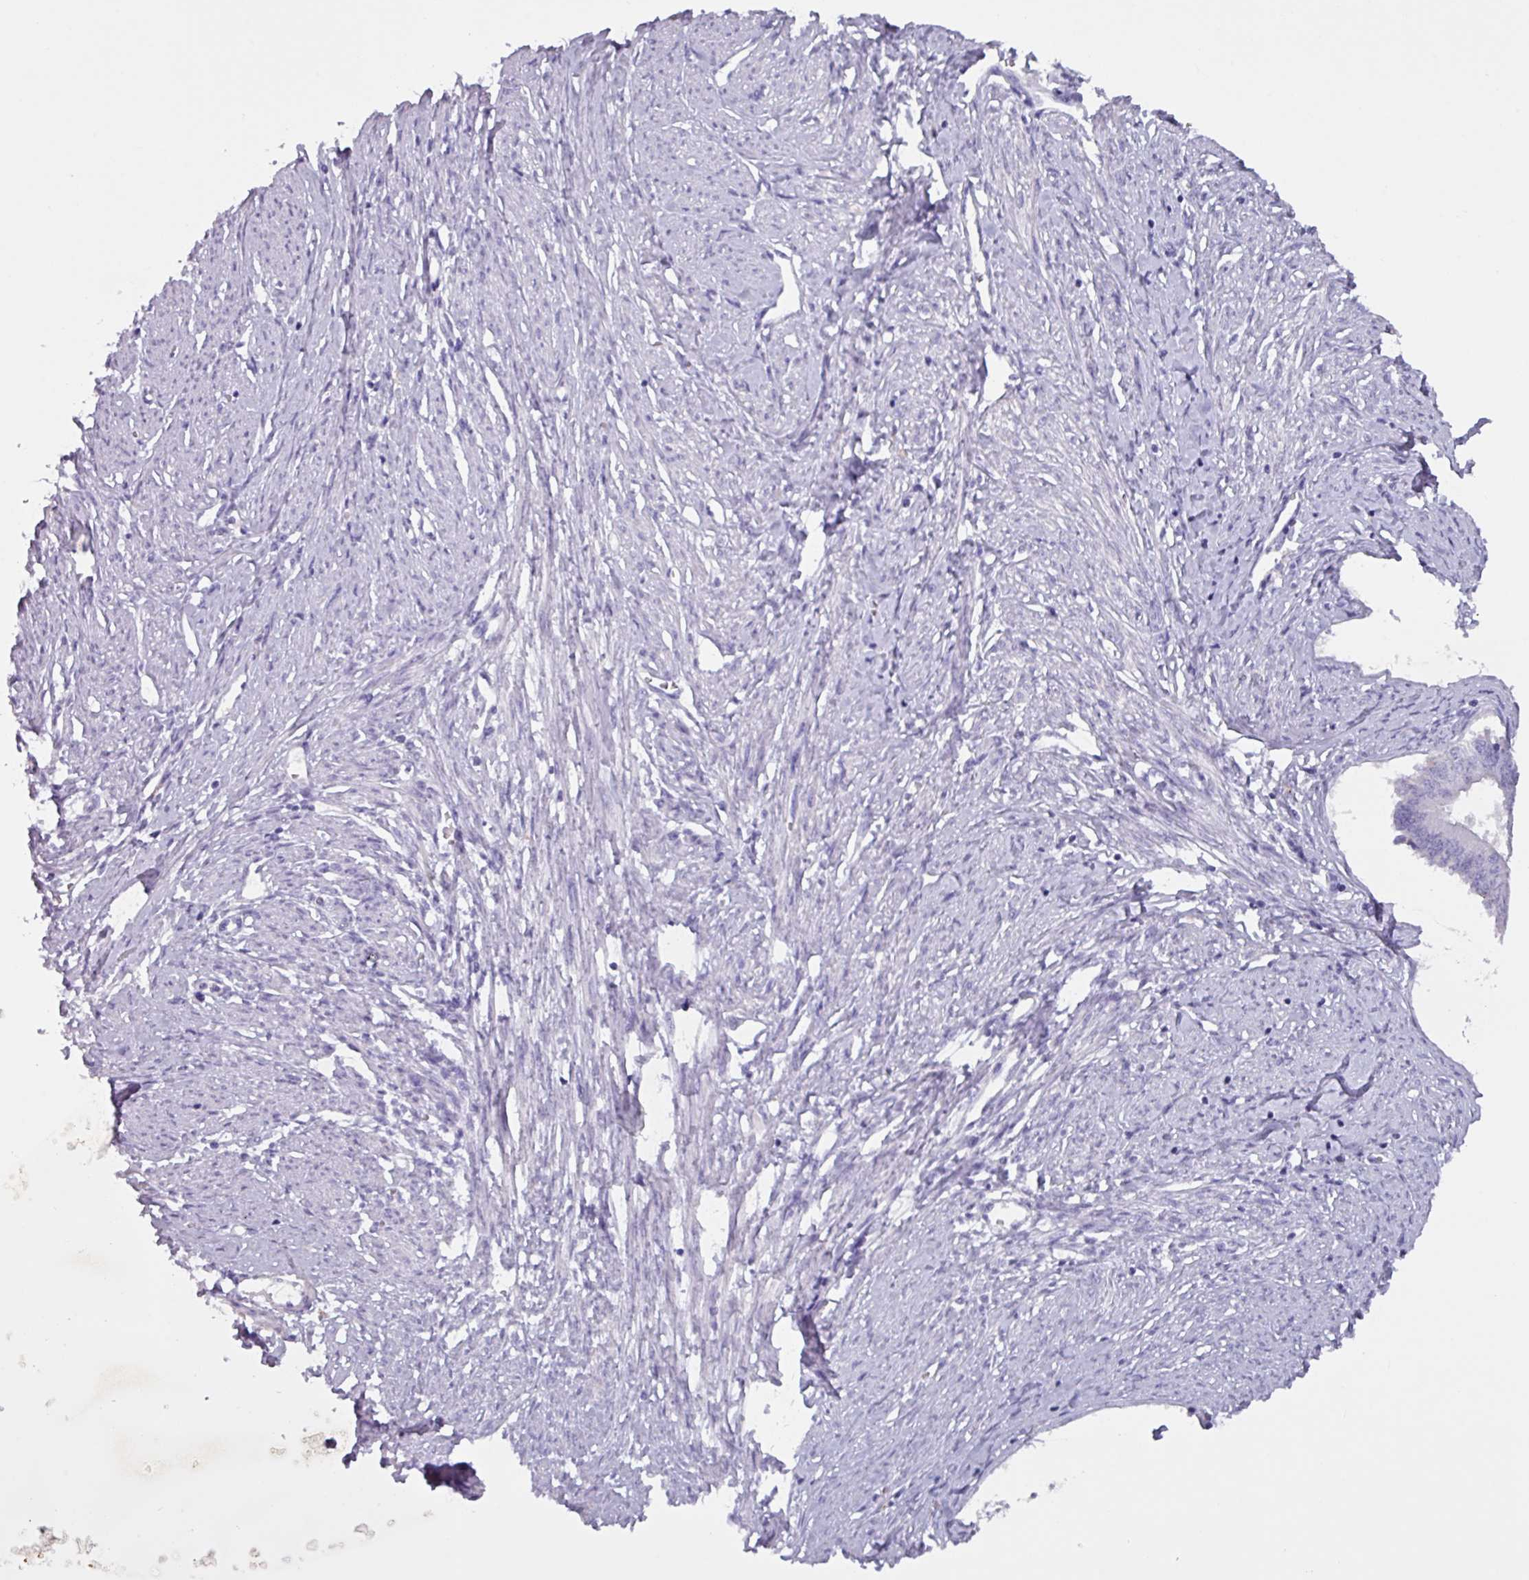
{"staining": {"intensity": "negative", "quantity": "none", "location": "none"}, "tissue": "endometrial cancer", "cell_type": "Tumor cells", "image_type": "cancer", "snomed": [{"axis": "morphology", "description": "Adenocarcinoma, NOS"}, {"axis": "topography", "description": "Endometrium"}], "caption": "DAB immunohistochemical staining of human endometrial cancer (adenocarcinoma) reveals no significant positivity in tumor cells.", "gene": "OR2T10", "patient": {"sex": "female", "age": 76}}